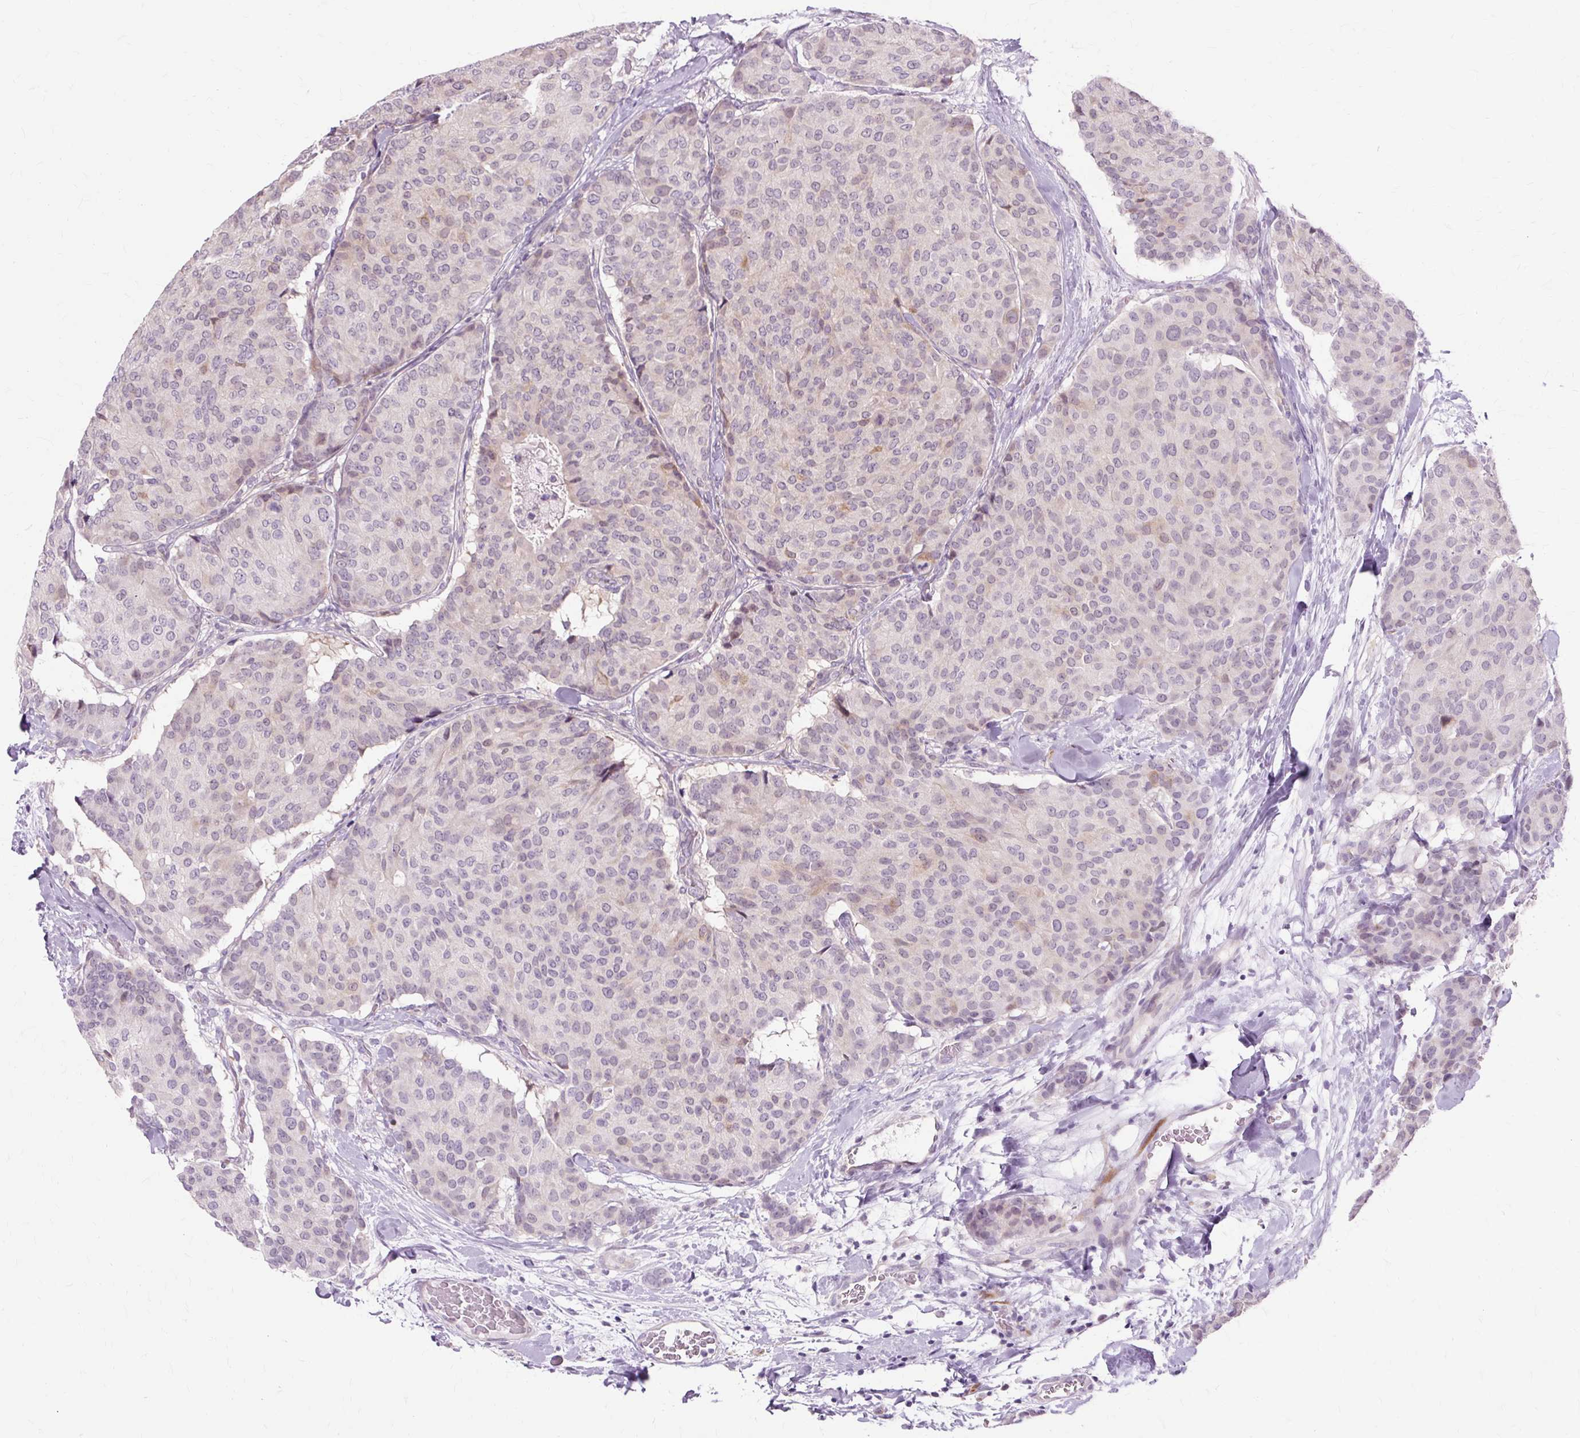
{"staining": {"intensity": "negative", "quantity": "none", "location": "none"}, "tissue": "breast cancer", "cell_type": "Tumor cells", "image_type": "cancer", "snomed": [{"axis": "morphology", "description": "Duct carcinoma"}, {"axis": "topography", "description": "Breast"}], "caption": "High power microscopy image of an immunohistochemistry (IHC) histopathology image of breast cancer, revealing no significant expression in tumor cells. (Immunohistochemistry (ihc), brightfield microscopy, high magnification).", "gene": "ZNF35", "patient": {"sex": "female", "age": 75}}